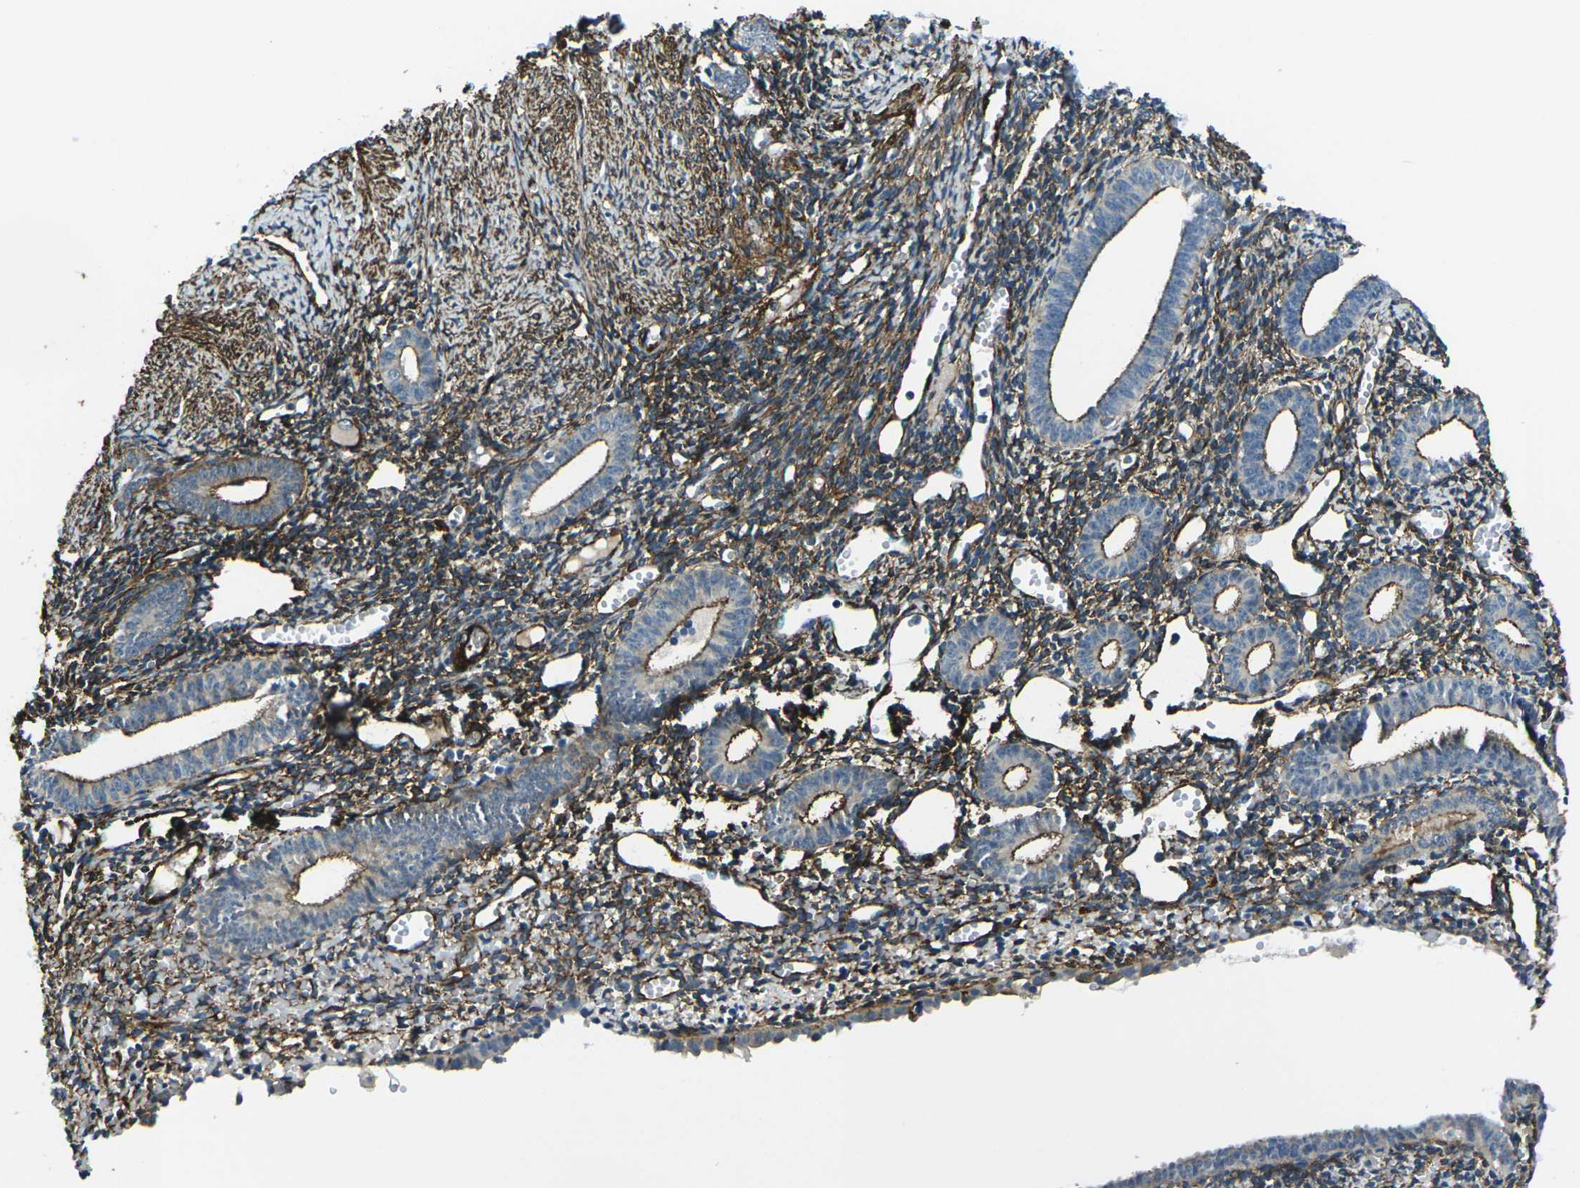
{"staining": {"intensity": "strong", "quantity": "25%-75%", "location": "cytoplasmic/membranous"}, "tissue": "endometrium", "cell_type": "Cells in endometrial stroma", "image_type": "normal", "snomed": [{"axis": "morphology", "description": "Normal tissue, NOS"}, {"axis": "topography", "description": "Endometrium"}], "caption": "Protein expression analysis of benign endometrium exhibits strong cytoplasmic/membranous expression in approximately 25%-75% of cells in endometrial stroma. Immunohistochemistry stains the protein of interest in brown and the nuclei are stained blue.", "gene": "GRAMD1C", "patient": {"sex": "female", "age": 50}}